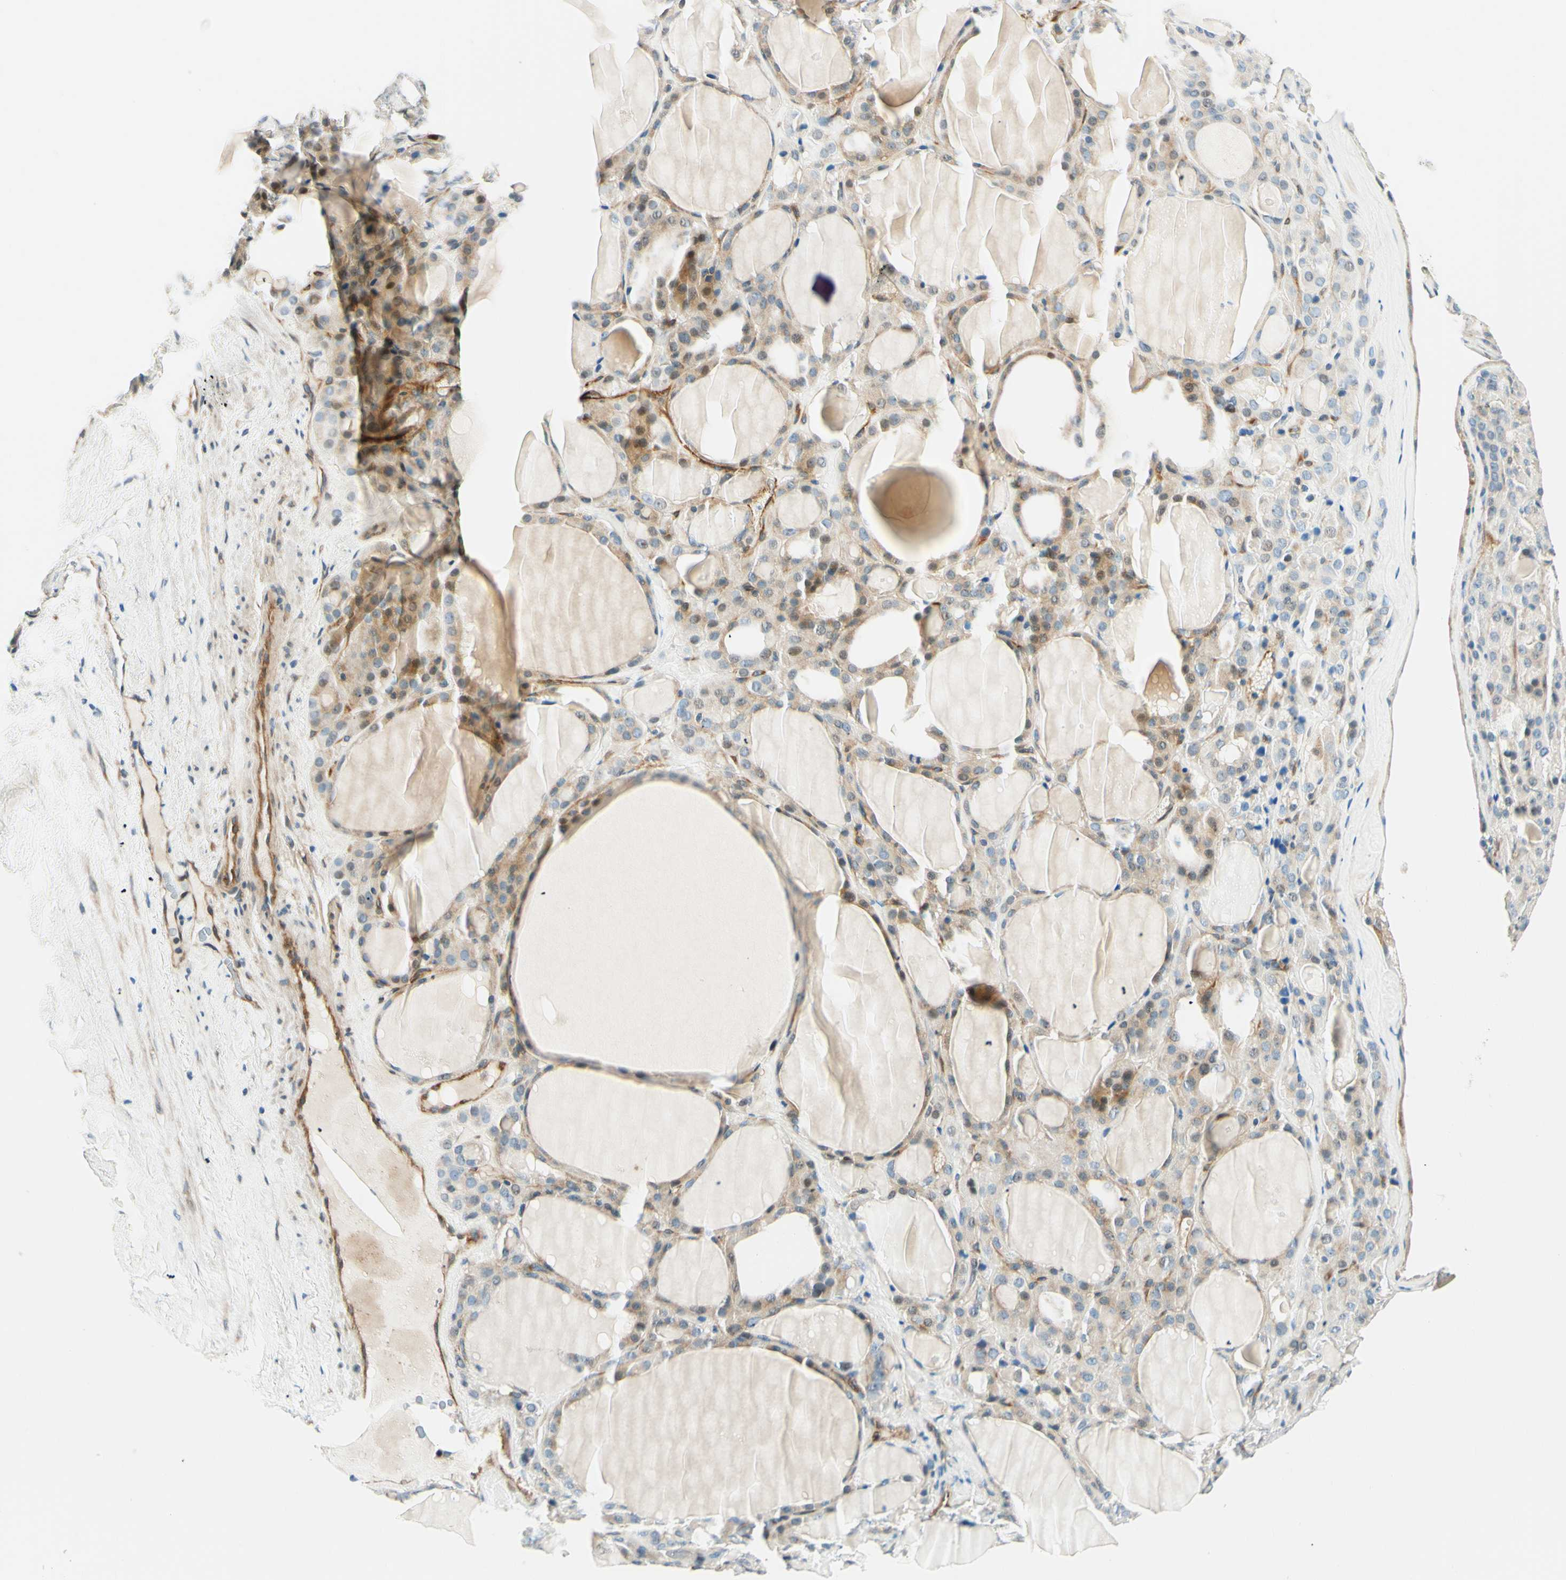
{"staining": {"intensity": "weak", "quantity": ">75%", "location": "cytoplasmic/membranous"}, "tissue": "thyroid gland", "cell_type": "Glandular cells", "image_type": "normal", "snomed": [{"axis": "morphology", "description": "Normal tissue, NOS"}, {"axis": "morphology", "description": "Carcinoma, NOS"}, {"axis": "topography", "description": "Thyroid gland"}], "caption": "A photomicrograph of thyroid gland stained for a protein exhibits weak cytoplasmic/membranous brown staining in glandular cells. (DAB IHC, brown staining for protein, blue staining for nuclei).", "gene": "TAOK2", "patient": {"sex": "female", "age": 86}}